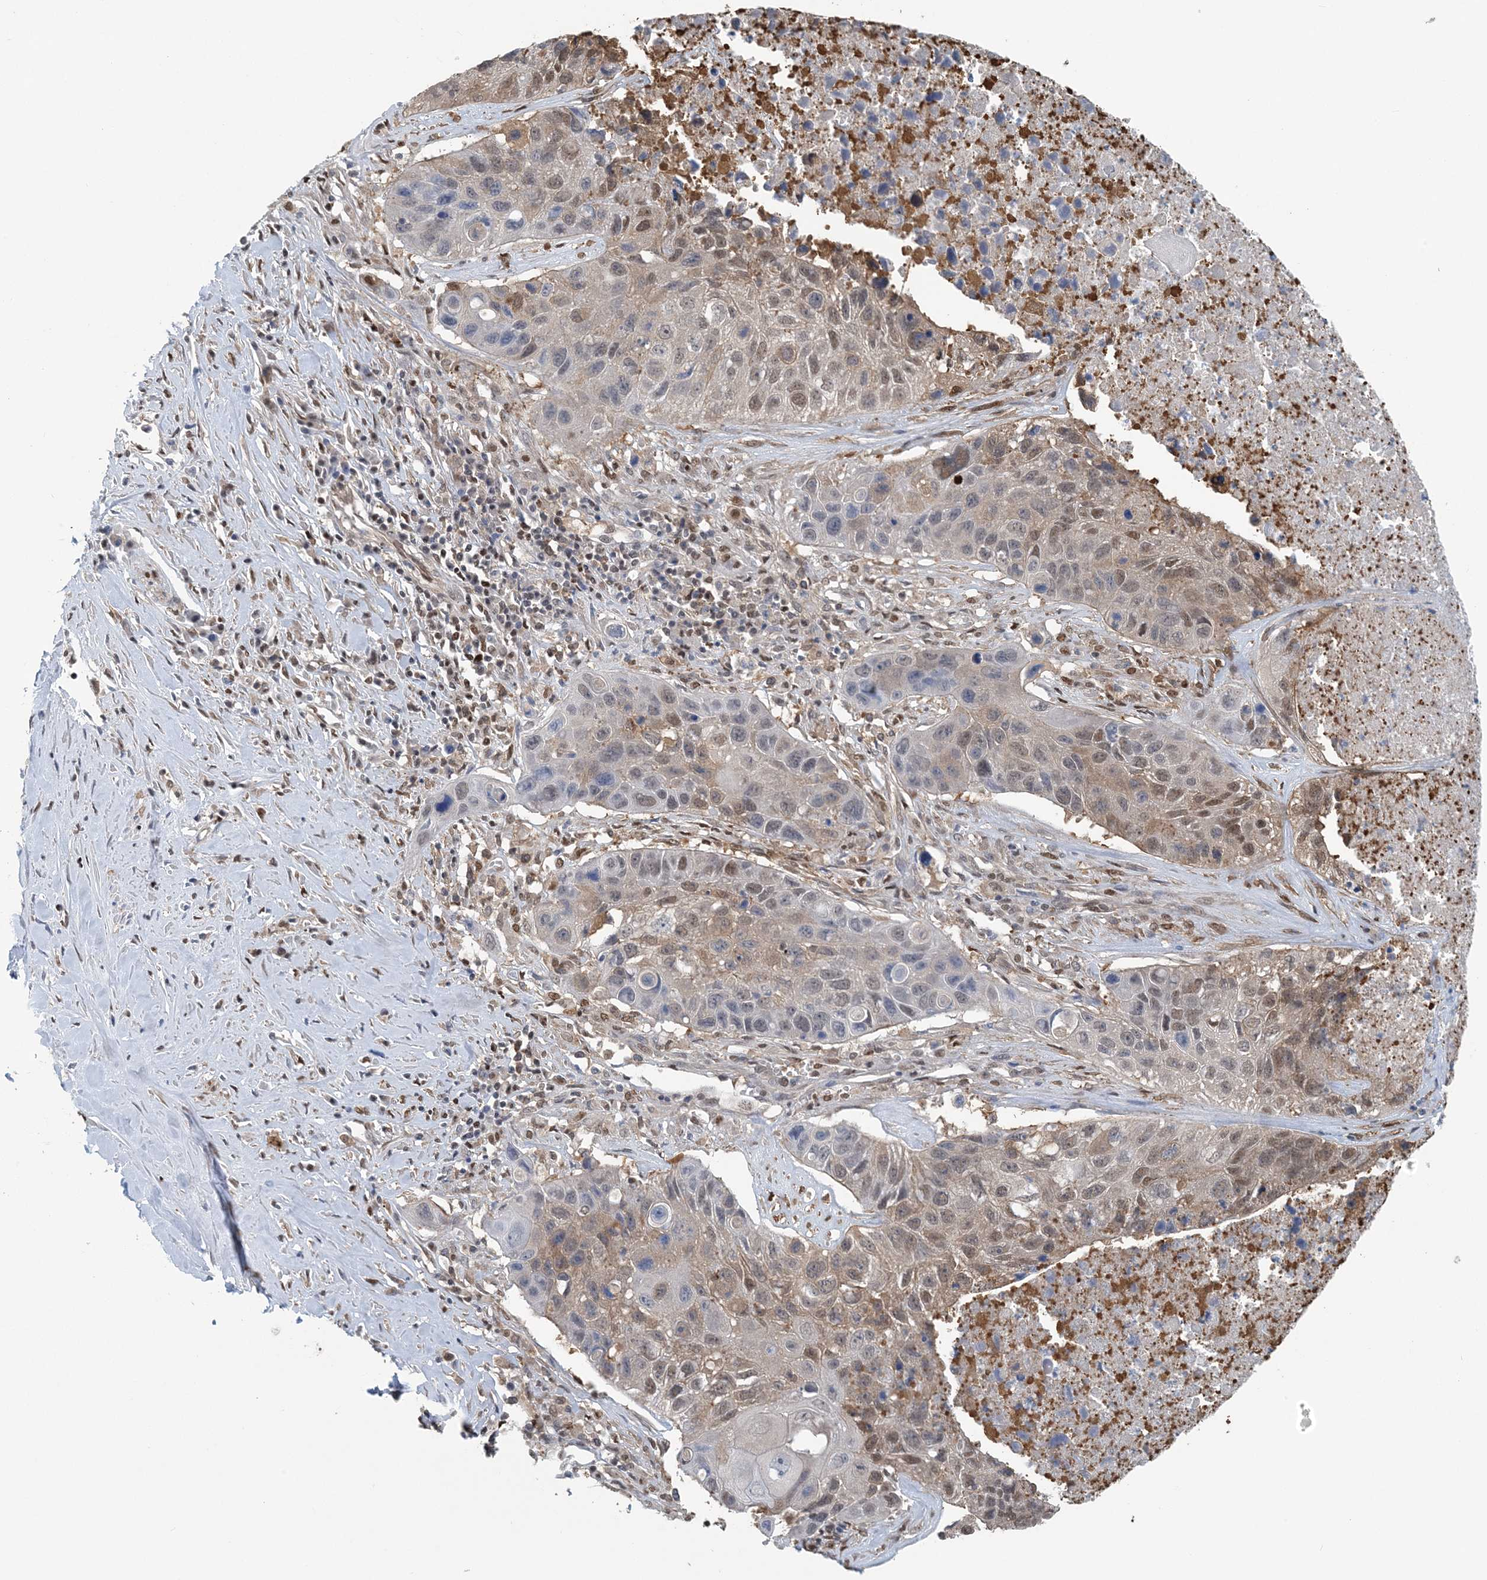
{"staining": {"intensity": "moderate", "quantity": "25%-75%", "location": "nuclear"}, "tissue": "lung cancer", "cell_type": "Tumor cells", "image_type": "cancer", "snomed": [{"axis": "morphology", "description": "Squamous cell carcinoma, NOS"}, {"axis": "topography", "description": "Lung"}], "caption": "The immunohistochemical stain labels moderate nuclear expression in tumor cells of squamous cell carcinoma (lung) tissue.", "gene": "HIKESHI", "patient": {"sex": "male", "age": 61}}